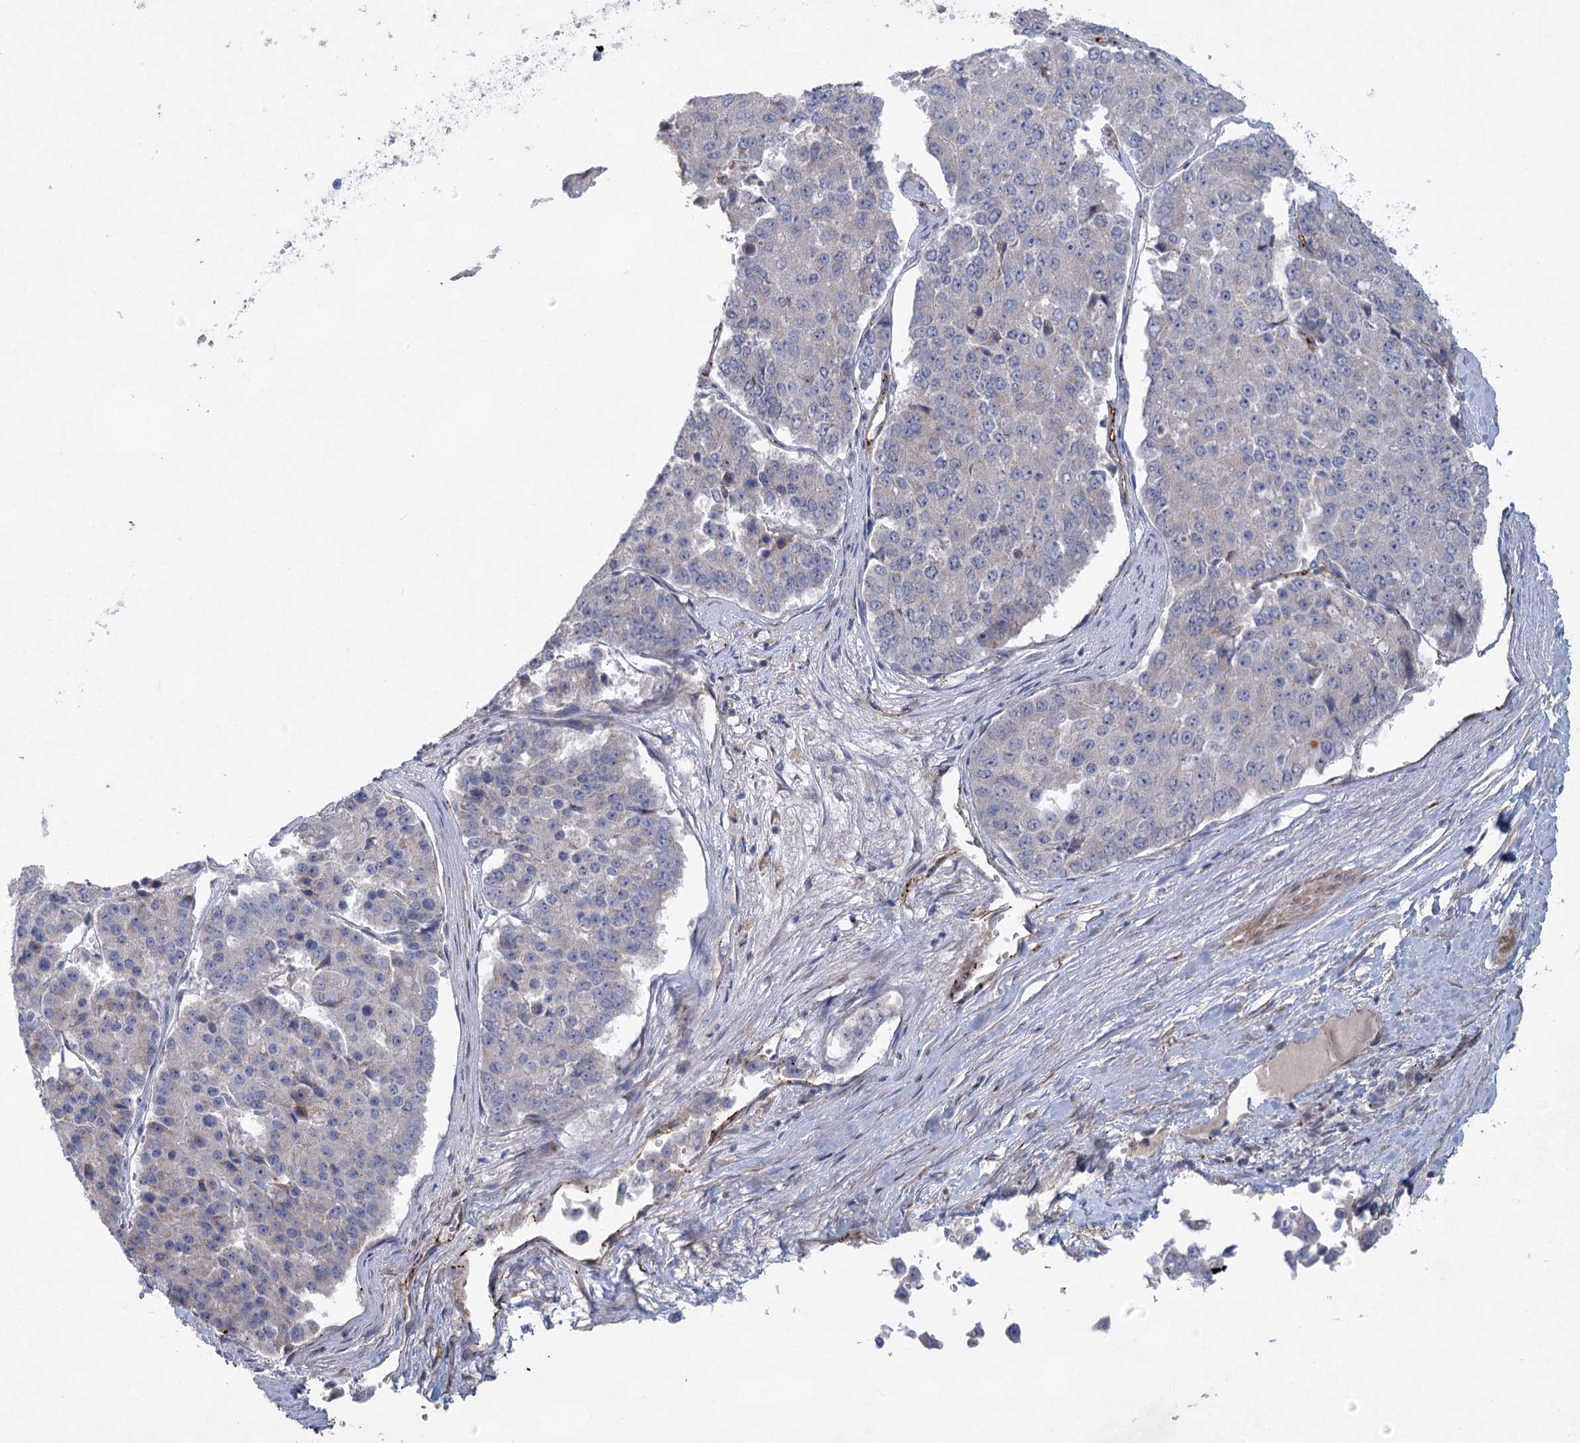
{"staining": {"intensity": "negative", "quantity": "none", "location": "none"}, "tissue": "pancreatic cancer", "cell_type": "Tumor cells", "image_type": "cancer", "snomed": [{"axis": "morphology", "description": "Adenocarcinoma, NOS"}, {"axis": "topography", "description": "Pancreas"}], "caption": "Histopathology image shows no protein expression in tumor cells of pancreatic cancer (adenocarcinoma) tissue.", "gene": "AMTN", "patient": {"sex": "male", "age": 50}}